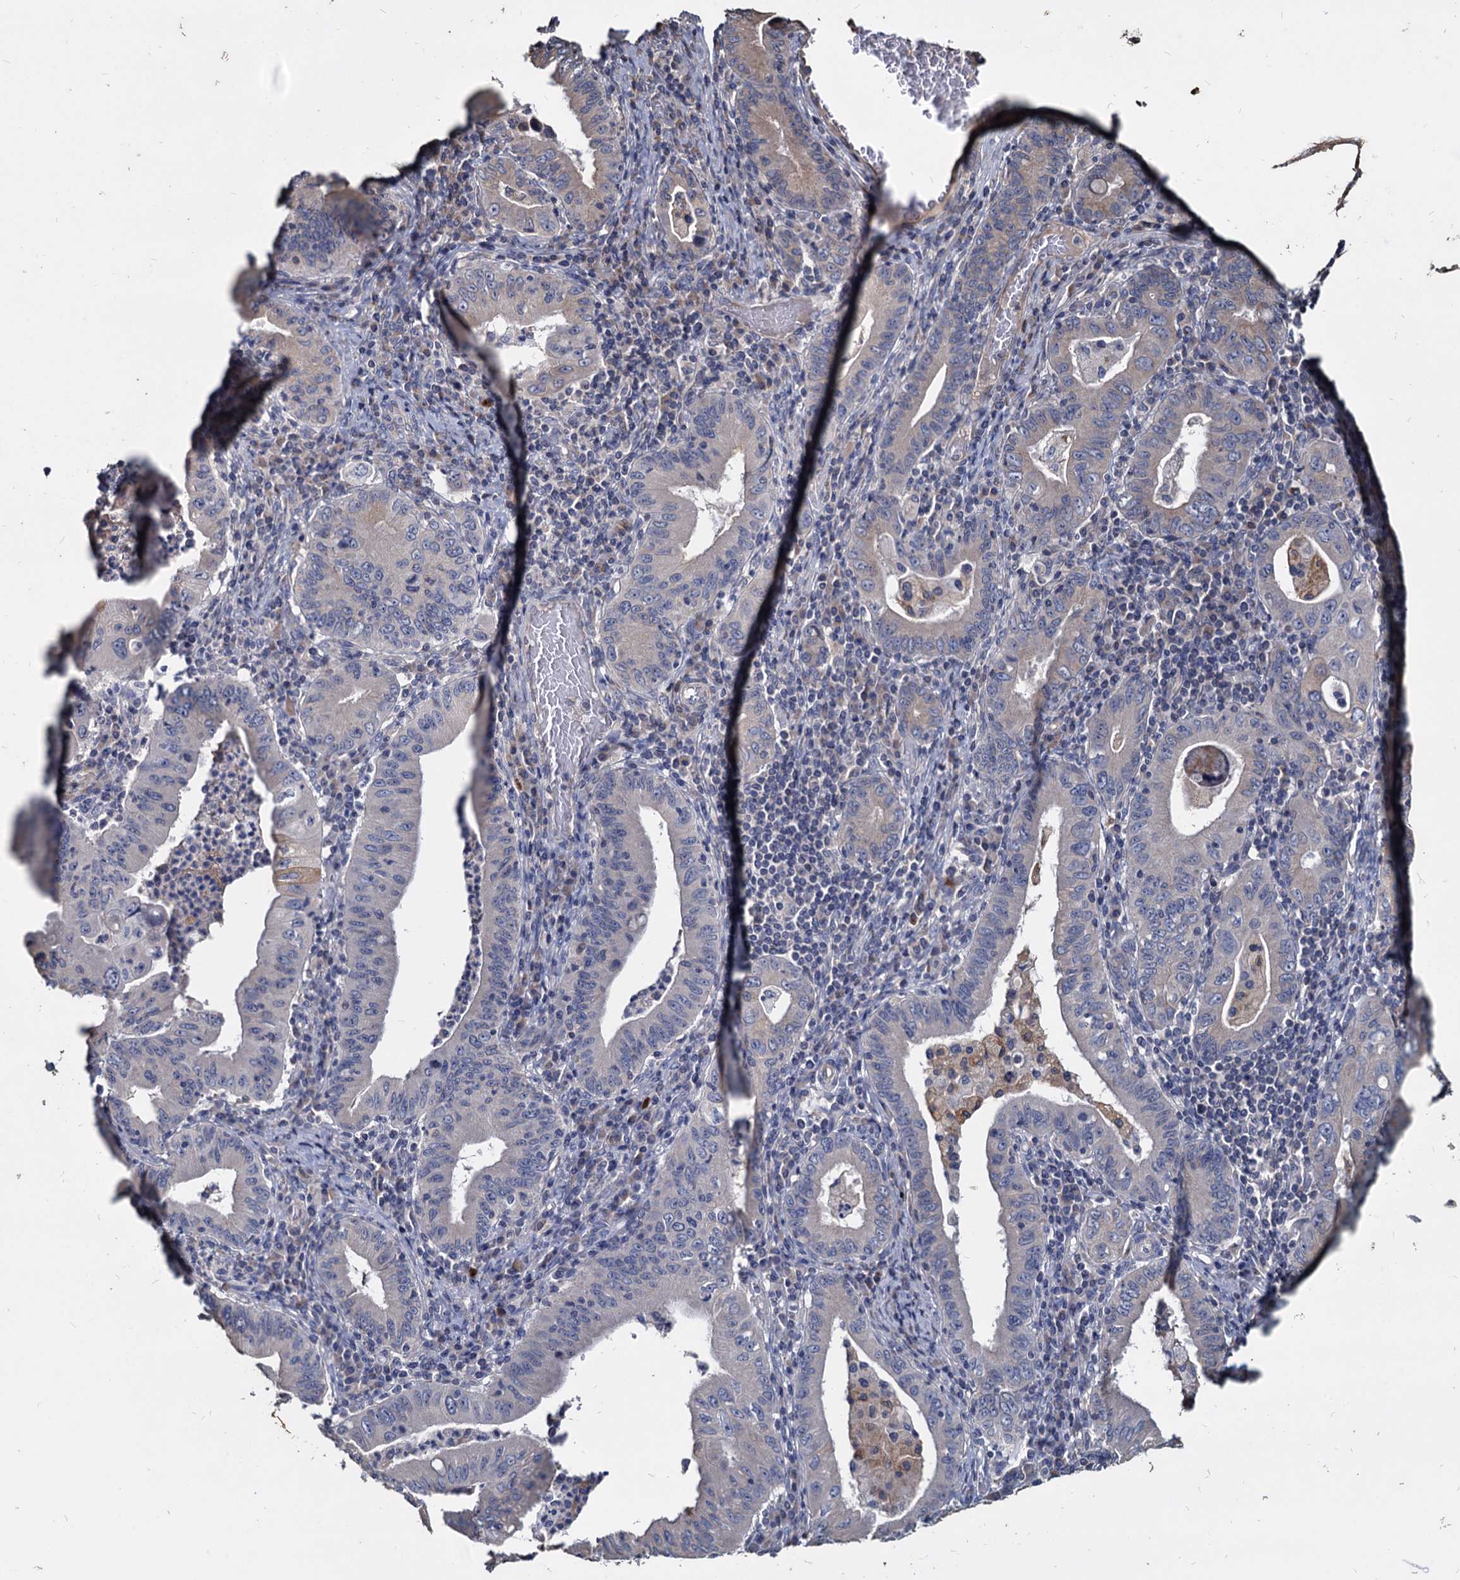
{"staining": {"intensity": "strong", "quantity": "<25%", "location": "cytoplasmic/membranous"}, "tissue": "stomach cancer", "cell_type": "Tumor cells", "image_type": "cancer", "snomed": [{"axis": "morphology", "description": "Normal tissue, NOS"}, {"axis": "morphology", "description": "Adenocarcinoma, NOS"}, {"axis": "topography", "description": "Esophagus"}, {"axis": "topography", "description": "Stomach, upper"}, {"axis": "topography", "description": "Peripheral nerve tissue"}], "caption": "Immunohistochemistry of human adenocarcinoma (stomach) demonstrates medium levels of strong cytoplasmic/membranous staining in about <25% of tumor cells.", "gene": "DEPDC4", "patient": {"sex": "male", "age": 62}}